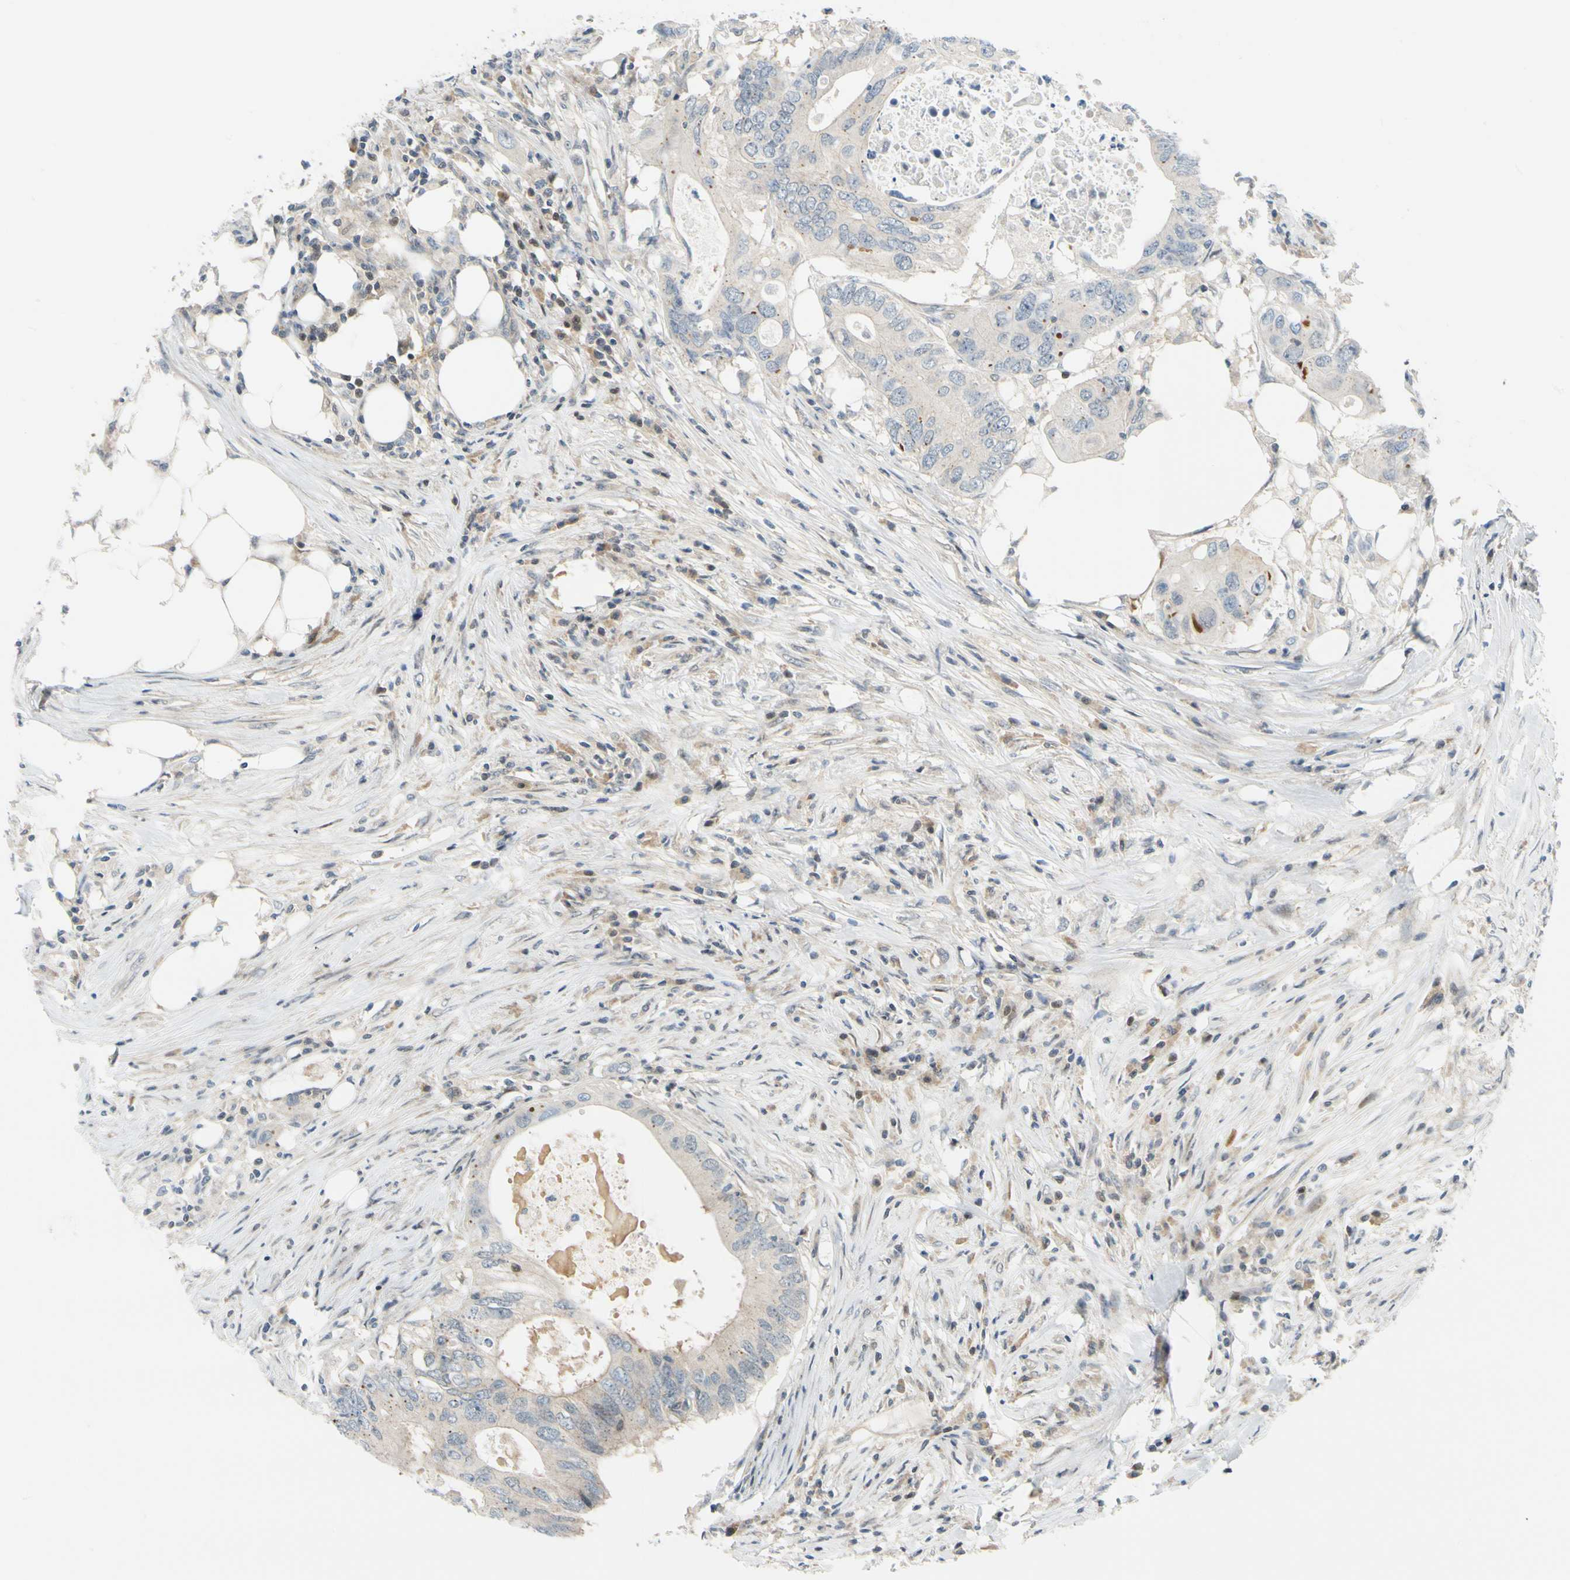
{"staining": {"intensity": "negative", "quantity": "none", "location": "none"}, "tissue": "colorectal cancer", "cell_type": "Tumor cells", "image_type": "cancer", "snomed": [{"axis": "morphology", "description": "Adenocarcinoma, NOS"}, {"axis": "topography", "description": "Colon"}], "caption": "Immunohistochemistry of colorectal cancer (adenocarcinoma) exhibits no expression in tumor cells. The staining was performed using DAB (3,3'-diaminobenzidine) to visualize the protein expression in brown, while the nuclei were stained in blue with hematoxylin (Magnification: 20x).", "gene": "MAPK9", "patient": {"sex": "male", "age": 71}}